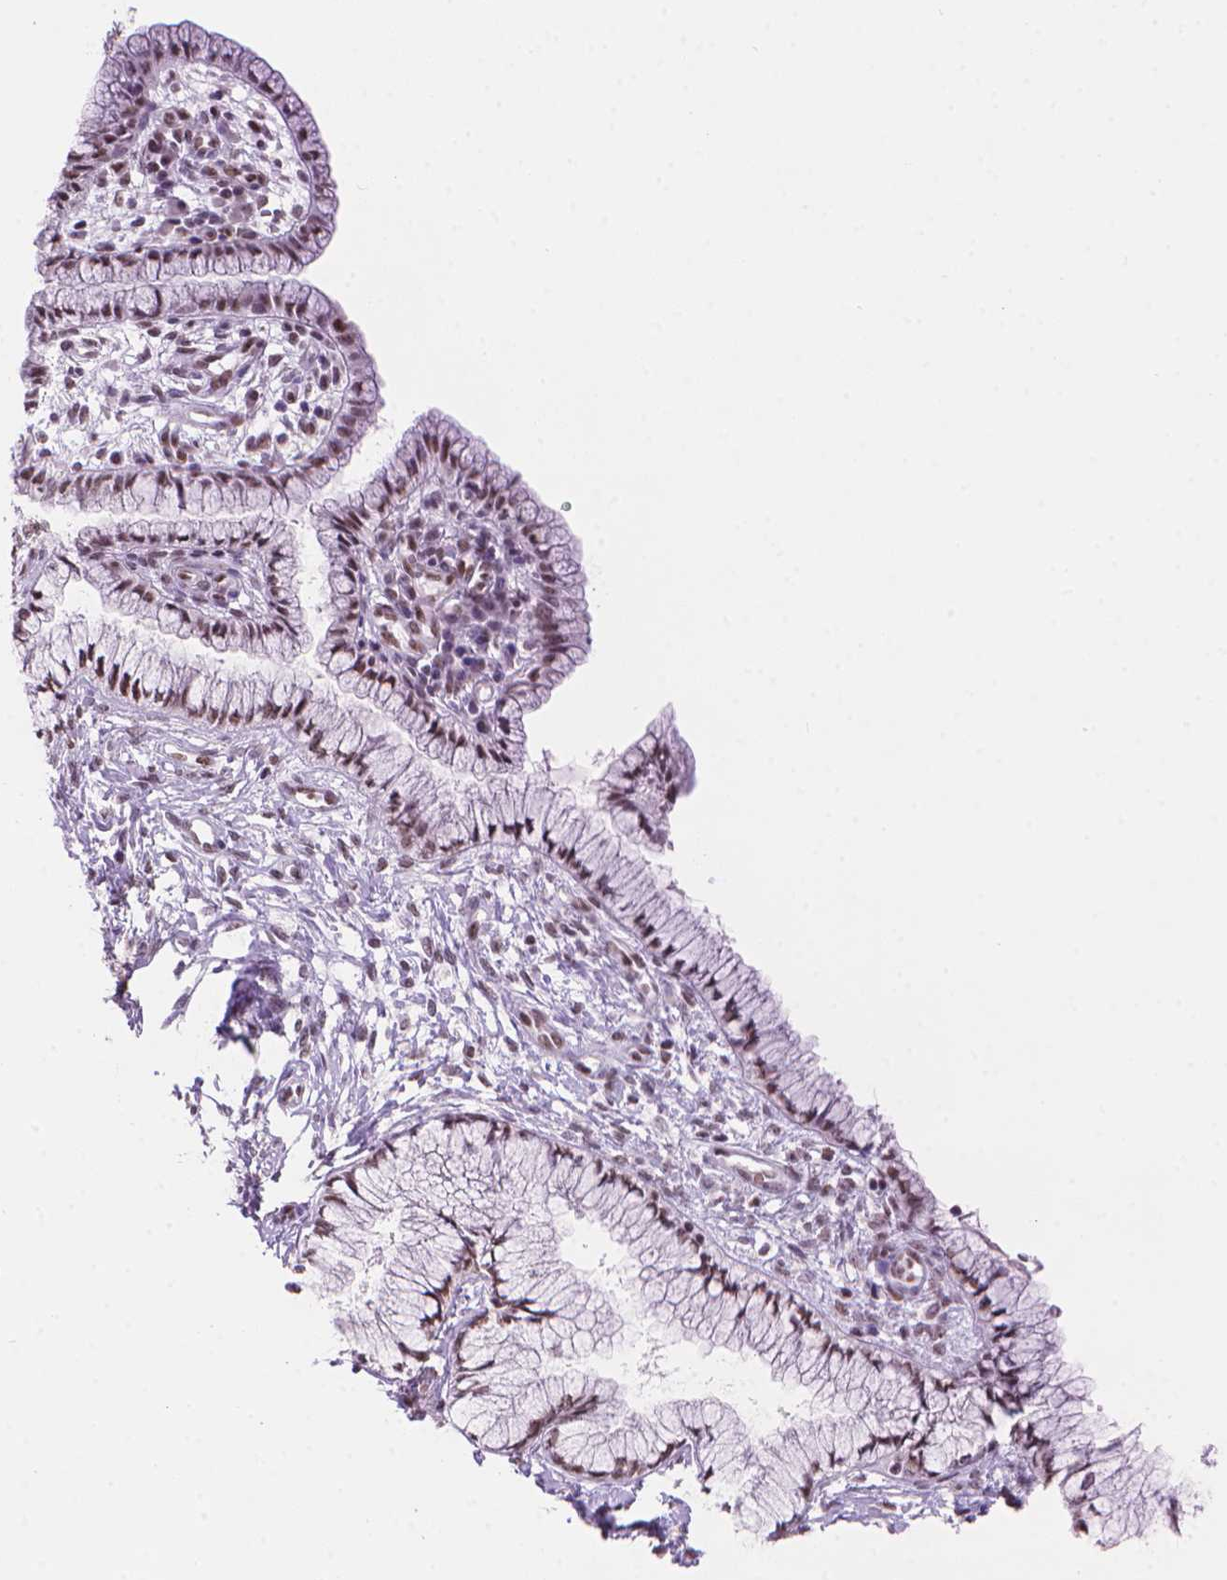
{"staining": {"intensity": "weak", "quantity": "25%-75%", "location": "nuclear"}, "tissue": "cervix", "cell_type": "Glandular cells", "image_type": "normal", "snomed": [{"axis": "morphology", "description": "Normal tissue, NOS"}, {"axis": "topography", "description": "Cervix"}], "caption": "This is an image of immunohistochemistry staining of unremarkable cervix, which shows weak positivity in the nuclear of glandular cells.", "gene": "UBN1", "patient": {"sex": "female", "age": 37}}